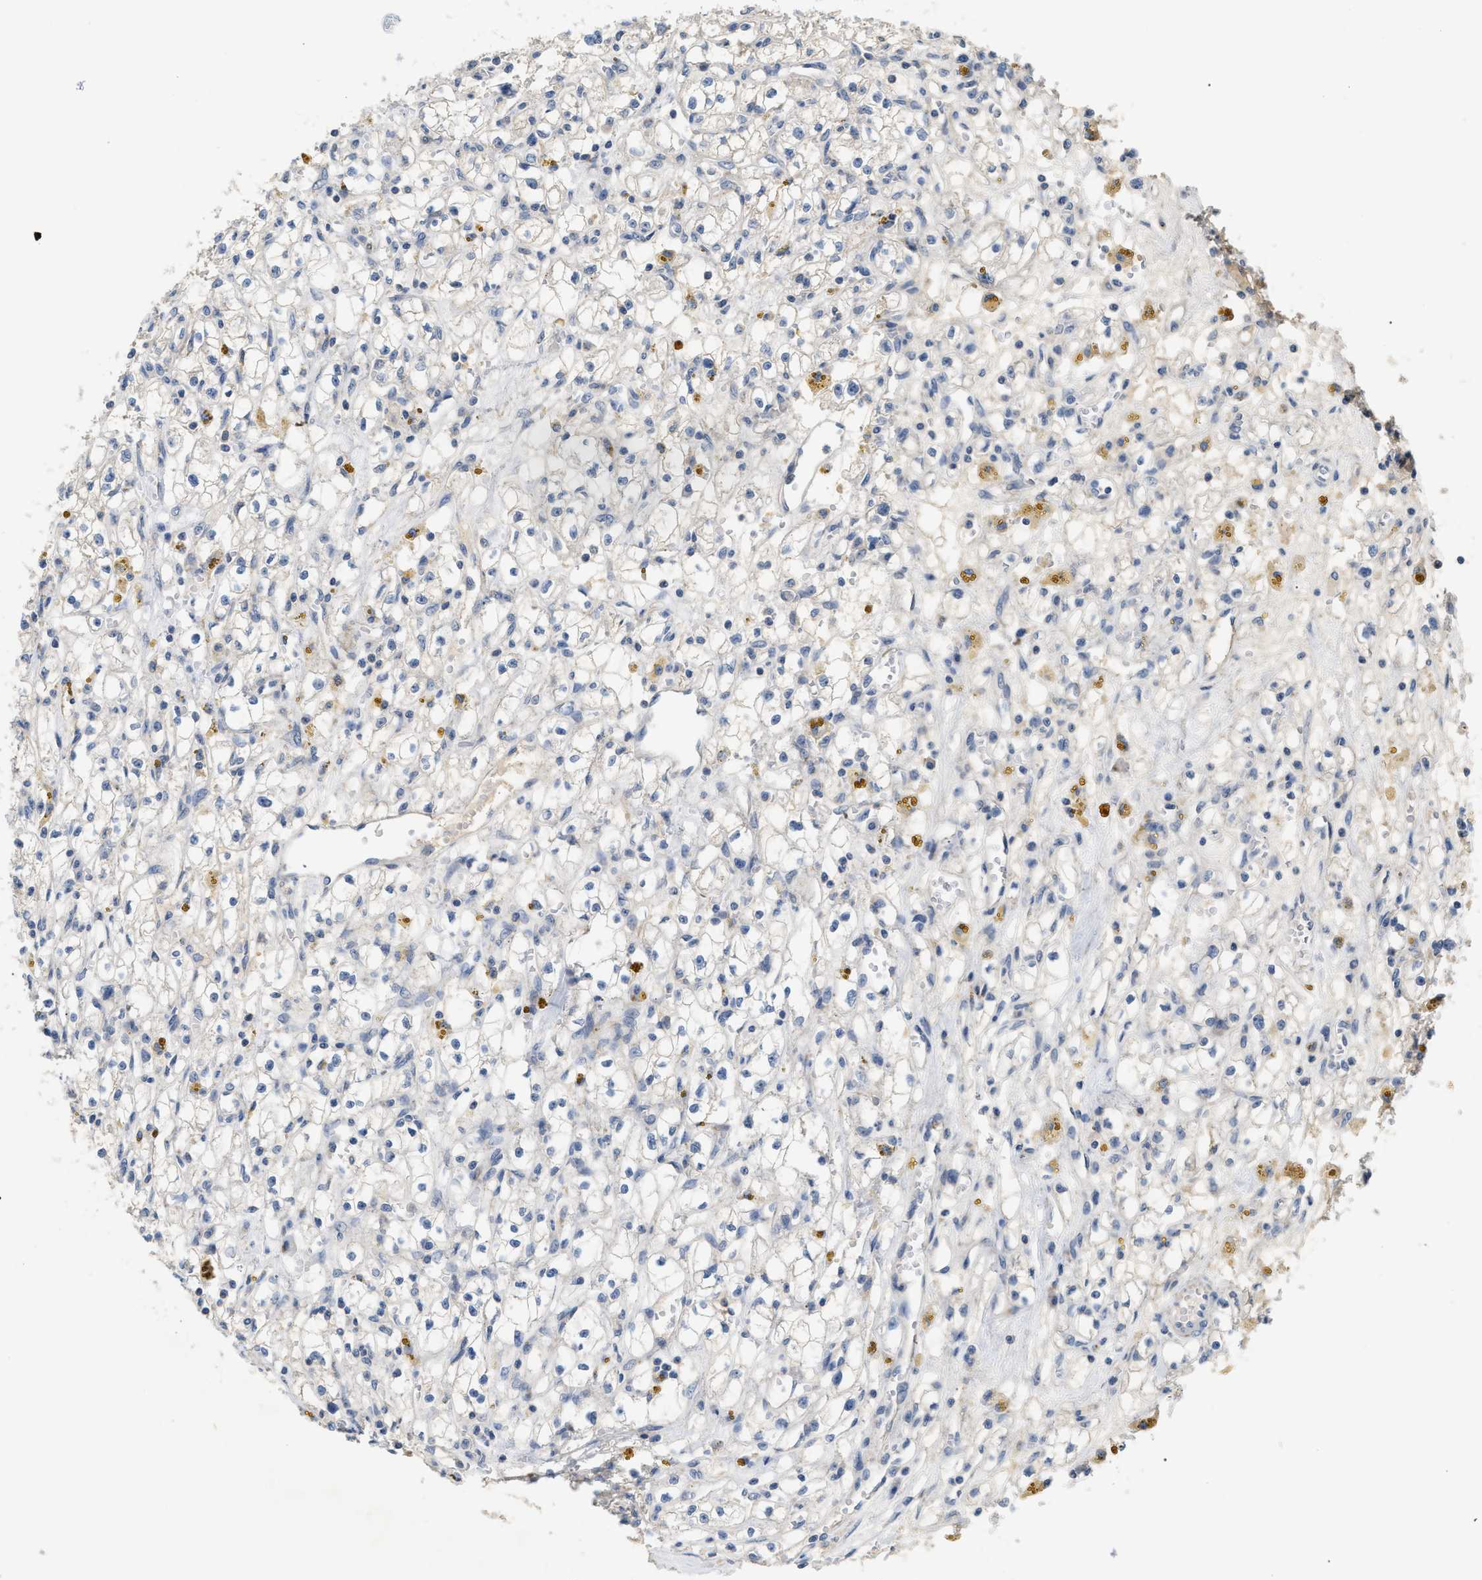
{"staining": {"intensity": "negative", "quantity": "none", "location": "none"}, "tissue": "renal cancer", "cell_type": "Tumor cells", "image_type": "cancer", "snomed": [{"axis": "morphology", "description": "Adenocarcinoma, NOS"}, {"axis": "topography", "description": "Kidney"}], "caption": "Human adenocarcinoma (renal) stained for a protein using immunohistochemistry reveals no expression in tumor cells.", "gene": "DHX58", "patient": {"sex": "male", "age": 56}}